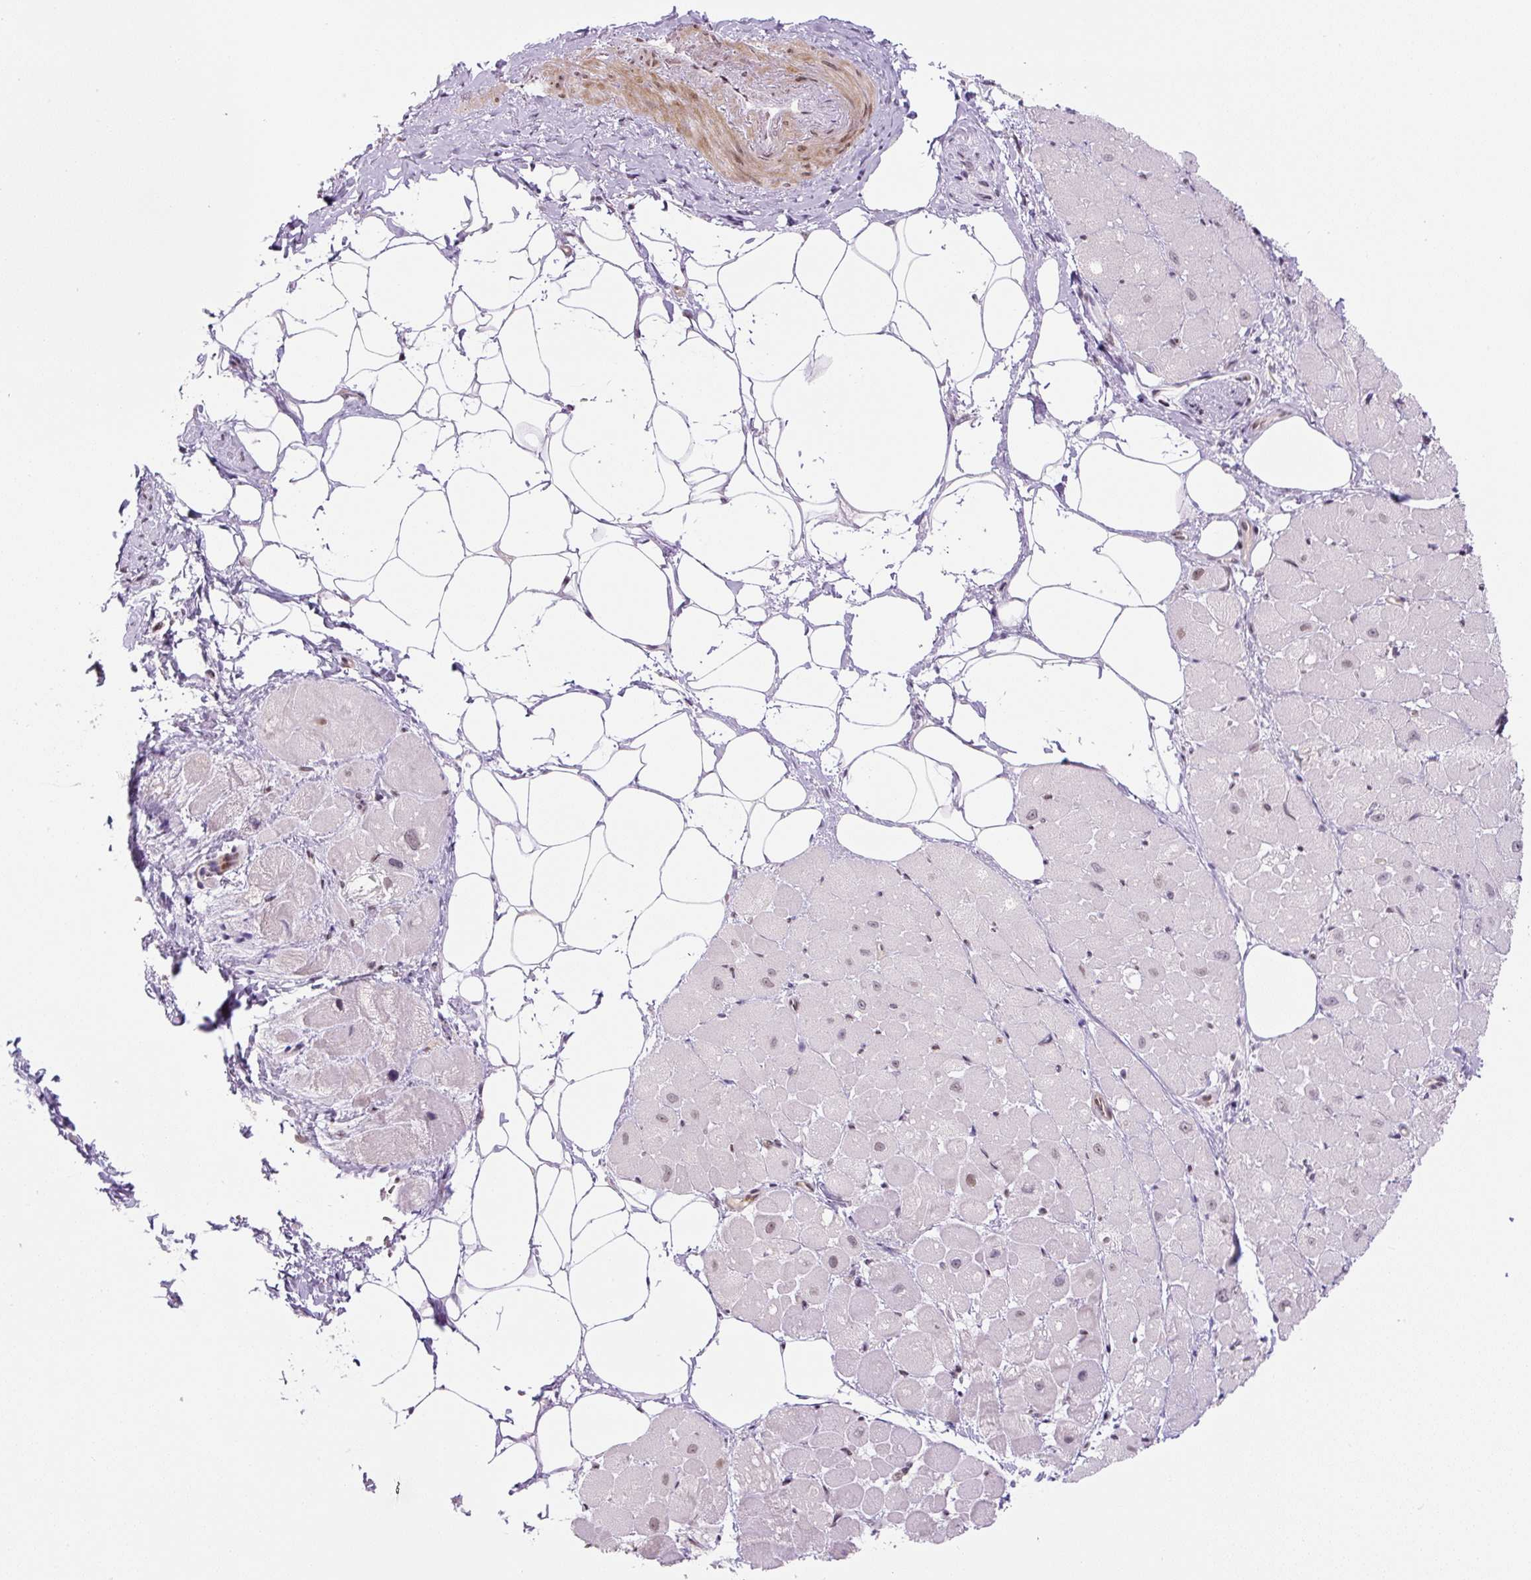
{"staining": {"intensity": "moderate", "quantity": "25%-75%", "location": "nuclear"}, "tissue": "heart muscle", "cell_type": "Cardiomyocytes", "image_type": "normal", "snomed": [{"axis": "morphology", "description": "Normal tissue, NOS"}, {"axis": "topography", "description": "Heart"}], "caption": "Immunohistochemistry (IHC) image of unremarkable human heart muscle stained for a protein (brown), which exhibits medium levels of moderate nuclear staining in approximately 25%-75% of cardiomyocytes.", "gene": "TCFL5", "patient": {"sex": "male", "age": 62}}